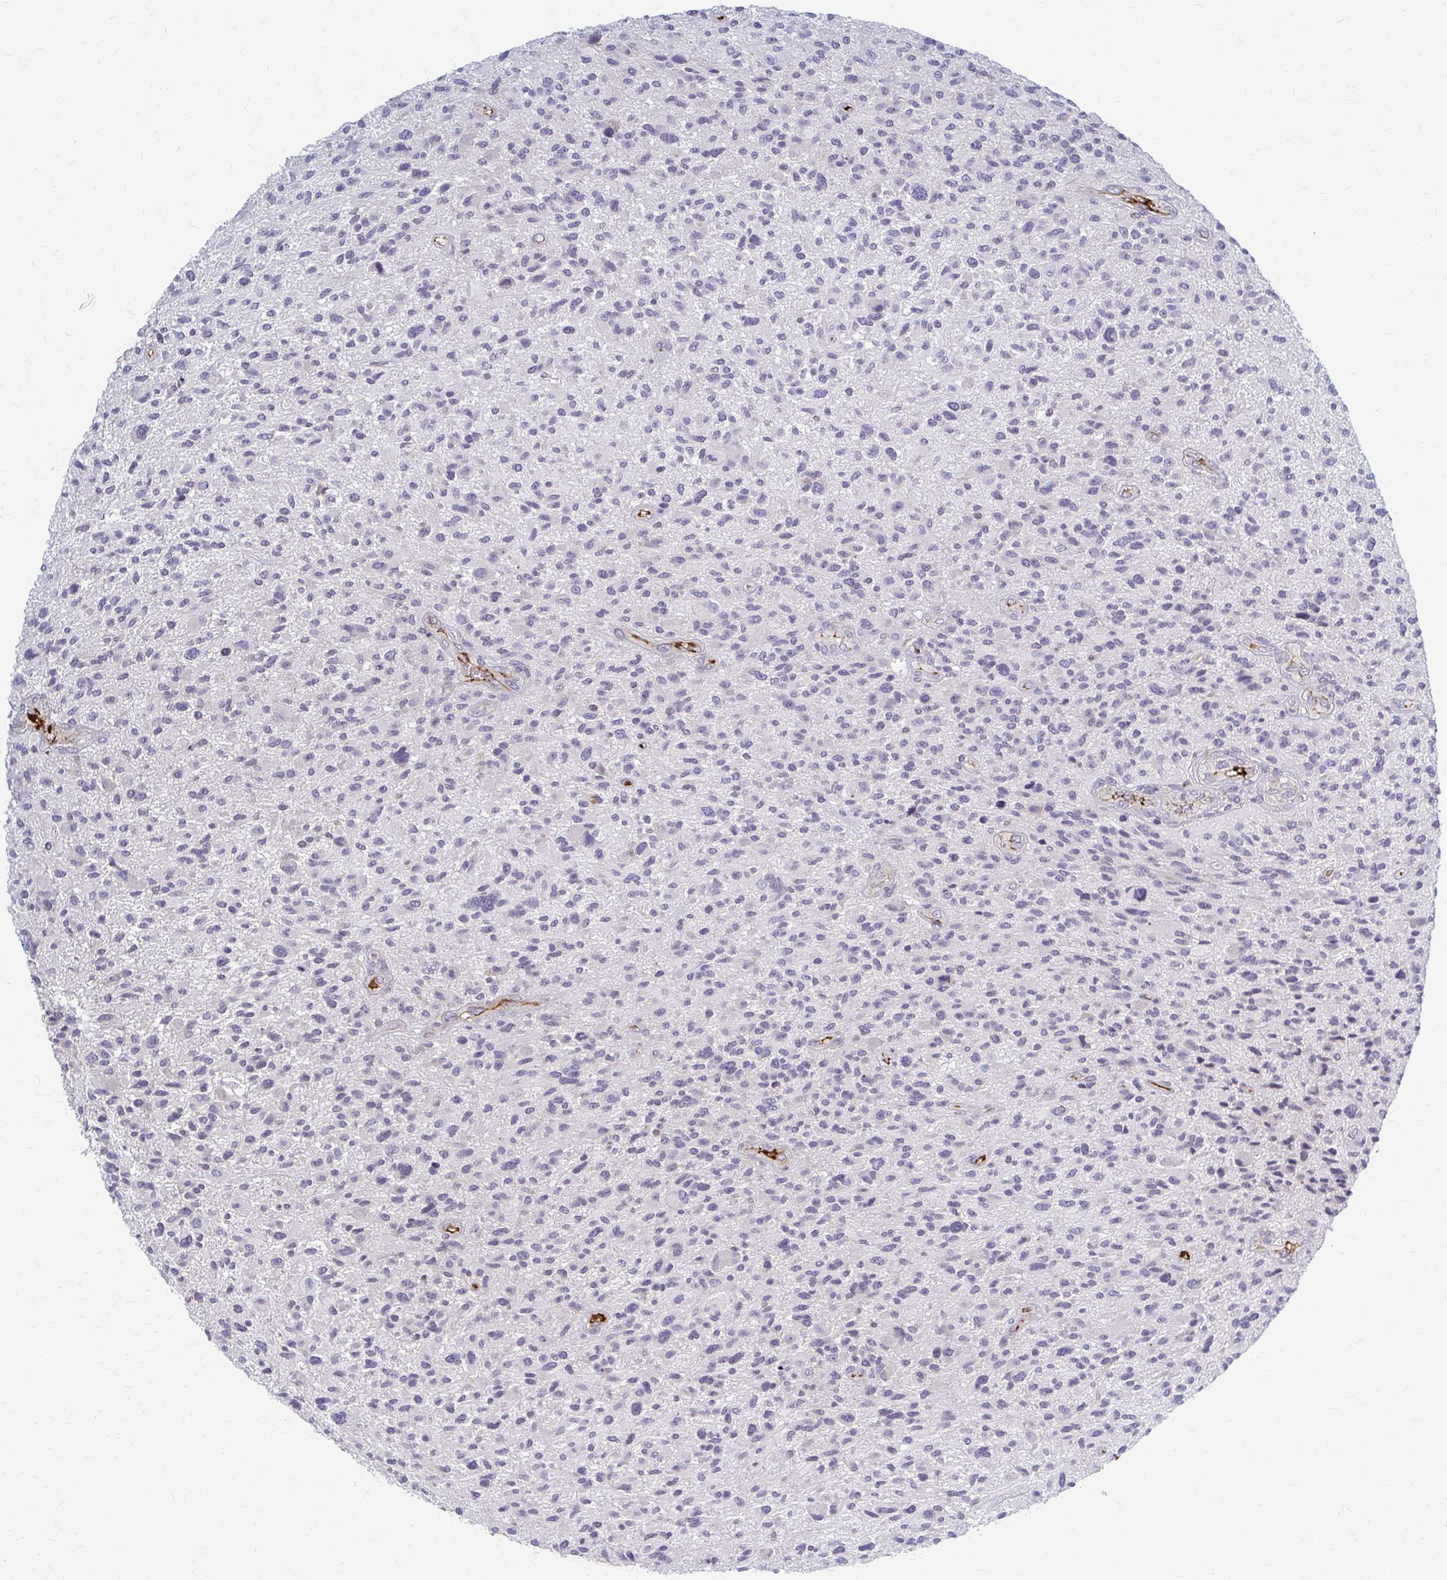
{"staining": {"intensity": "negative", "quantity": "none", "location": "none"}, "tissue": "glioma", "cell_type": "Tumor cells", "image_type": "cancer", "snomed": [{"axis": "morphology", "description": "Glioma, malignant, High grade"}, {"axis": "topography", "description": "Brain"}], "caption": "This is a photomicrograph of immunohistochemistry (IHC) staining of malignant glioma (high-grade), which shows no staining in tumor cells.", "gene": "MCRIP2", "patient": {"sex": "male", "age": 47}}